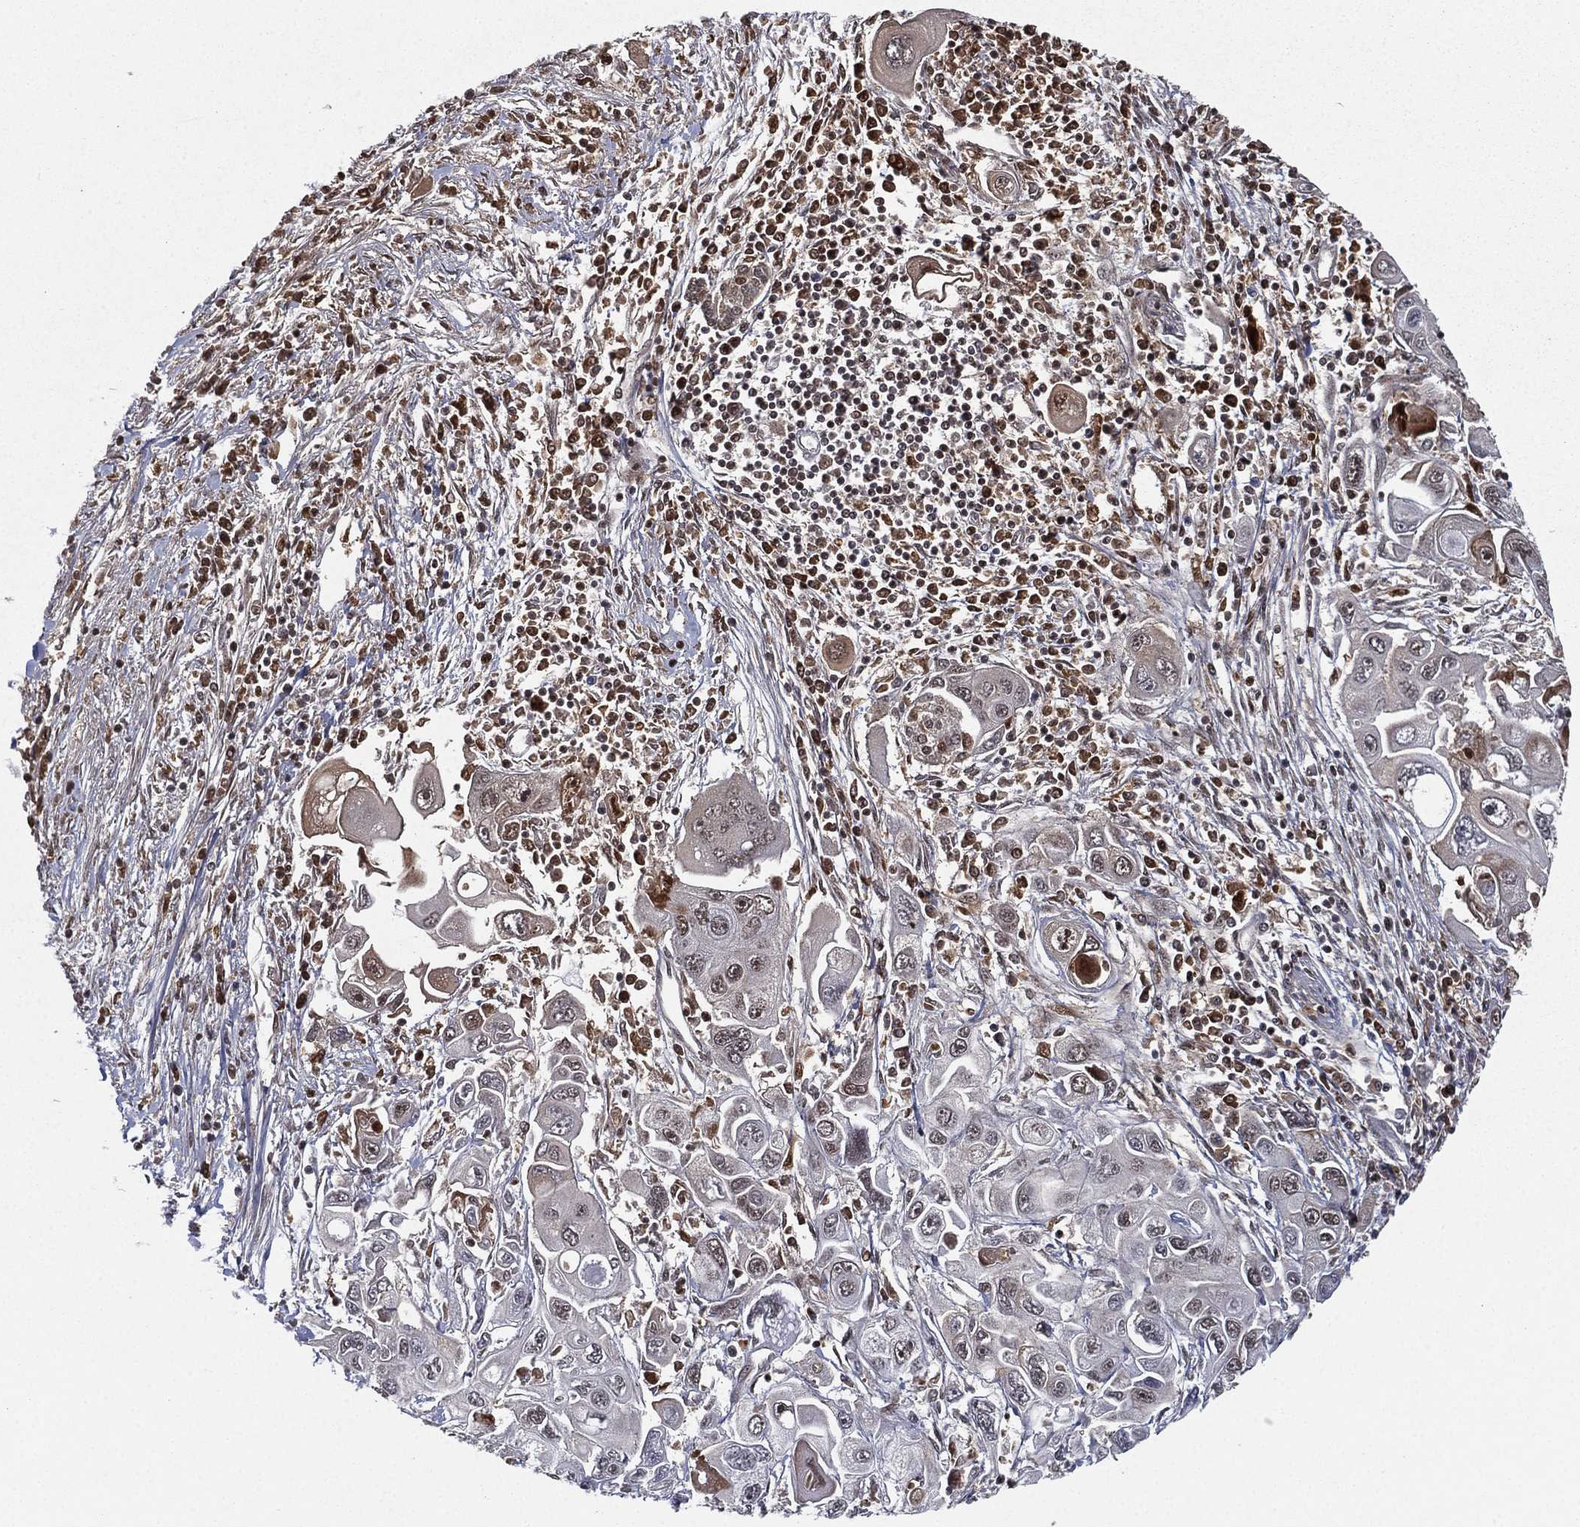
{"staining": {"intensity": "negative", "quantity": "none", "location": "none"}, "tissue": "pancreatic cancer", "cell_type": "Tumor cells", "image_type": "cancer", "snomed": [{"axis": "morphology", "description": "Adenocarcinoma, NOS"}, {"axis": "topography", "description": "Pancreas"}], "caption": "Pancreatic cancer was stained to show a protein in brown. There is no significant positivity in tumor cells.", "gene": "RTF1", "patient": {"sex": "male", "age": 70}}